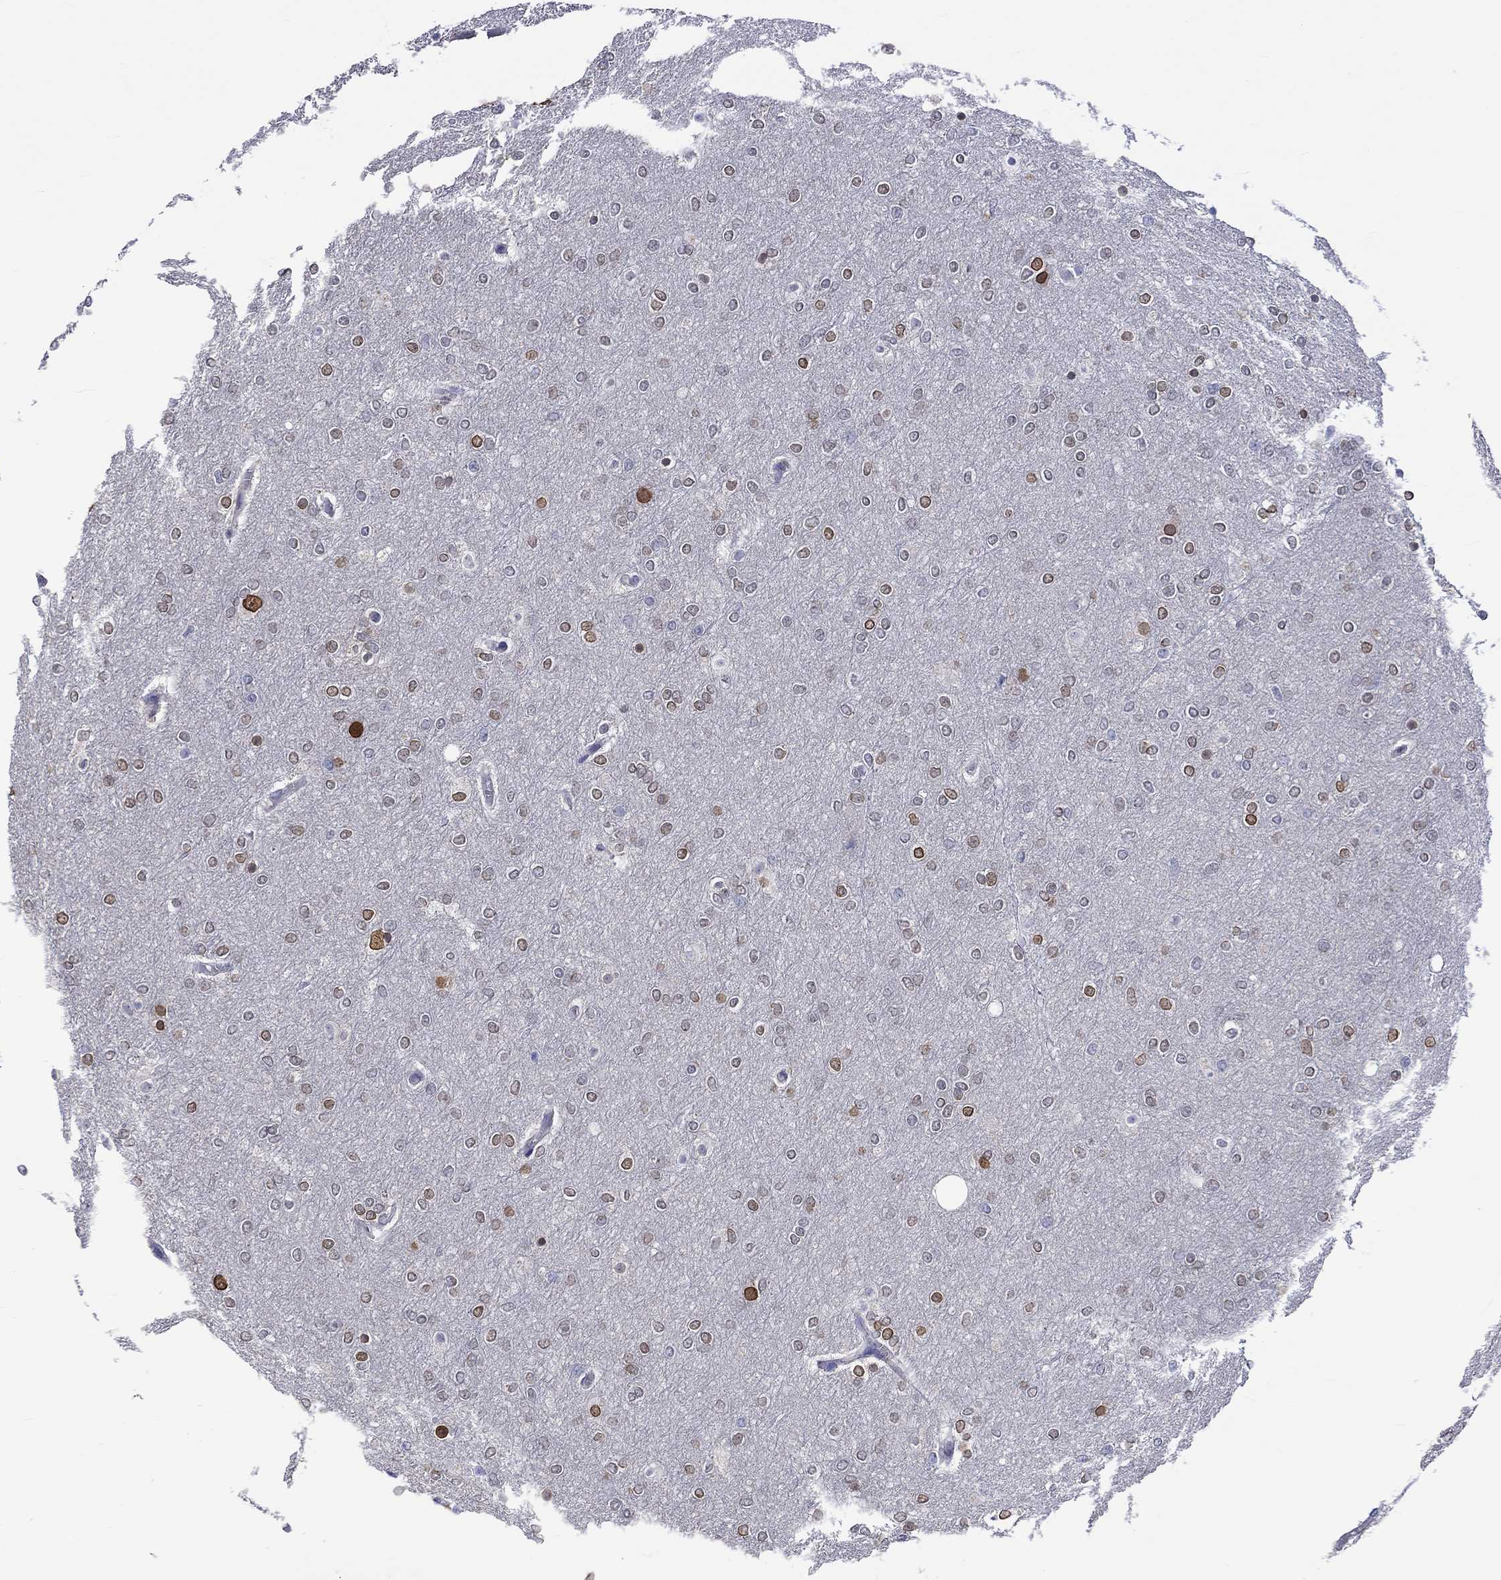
{"staining": {"intensity": "weak", "quantity": "25%-75%", "location": "cytoplasmic/membranous,nuclear"}, "tissue": "glioma", "cell_type": "Tumor cells", "image_type": "cancer", "snomed": [{"axis": "morphology", "description": "Glioma, malignant, High grade"}, {"axis": "topography", "description": "Brain"}], "caption": "A high-resolution image shows IHC staining of malignant glioma (high-grade), which reveals weak cytoplasmic/membranous and nuclear positivity in about 25%-75% of tumor cells.", "gene": "LRFN4", "patient": {"sex": "female", "age": 61}}